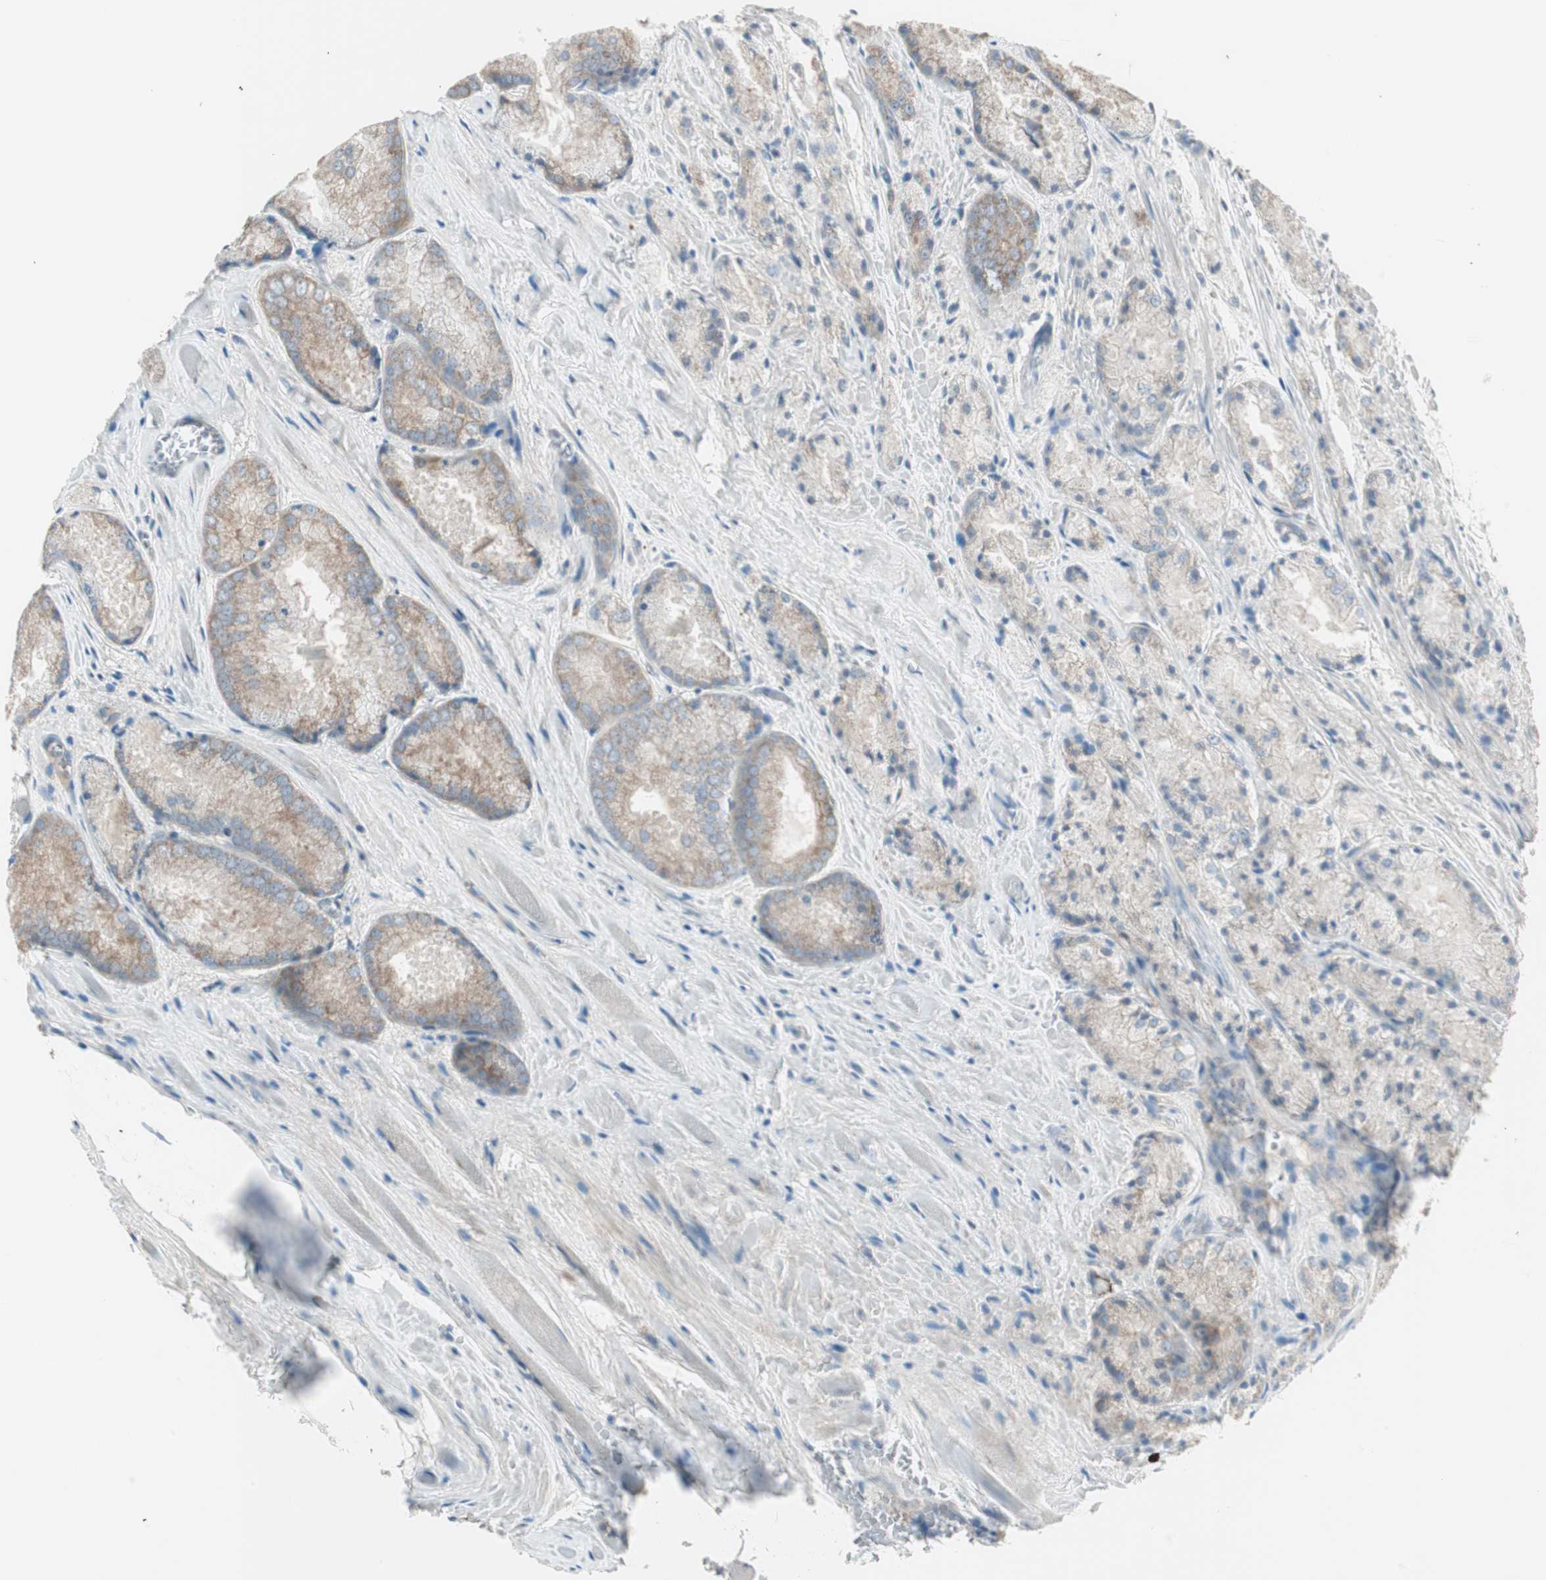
{"staining": {"intensity": "moderate", "quantity": ">75%", "location": "cytoplasmic/membranous"}, "tissue": "prostate cancer", "cell_type": "Tumor cells", "image_type": "cancer", "snomed": [{"axis": "morphology", "description": "Adenocarcinoma, Low grade"}, {"axis": "topography", "description": "Prostate"}], "caption": "Tumor cells reveal moderate cytoplasmic/membranous positivity in approximately >75% of cells in prostate cancer. (IHC, brightfield microscopy, high magnification).", "gene": "RPL23", "patient": {"sex": "male", "age": 64}}